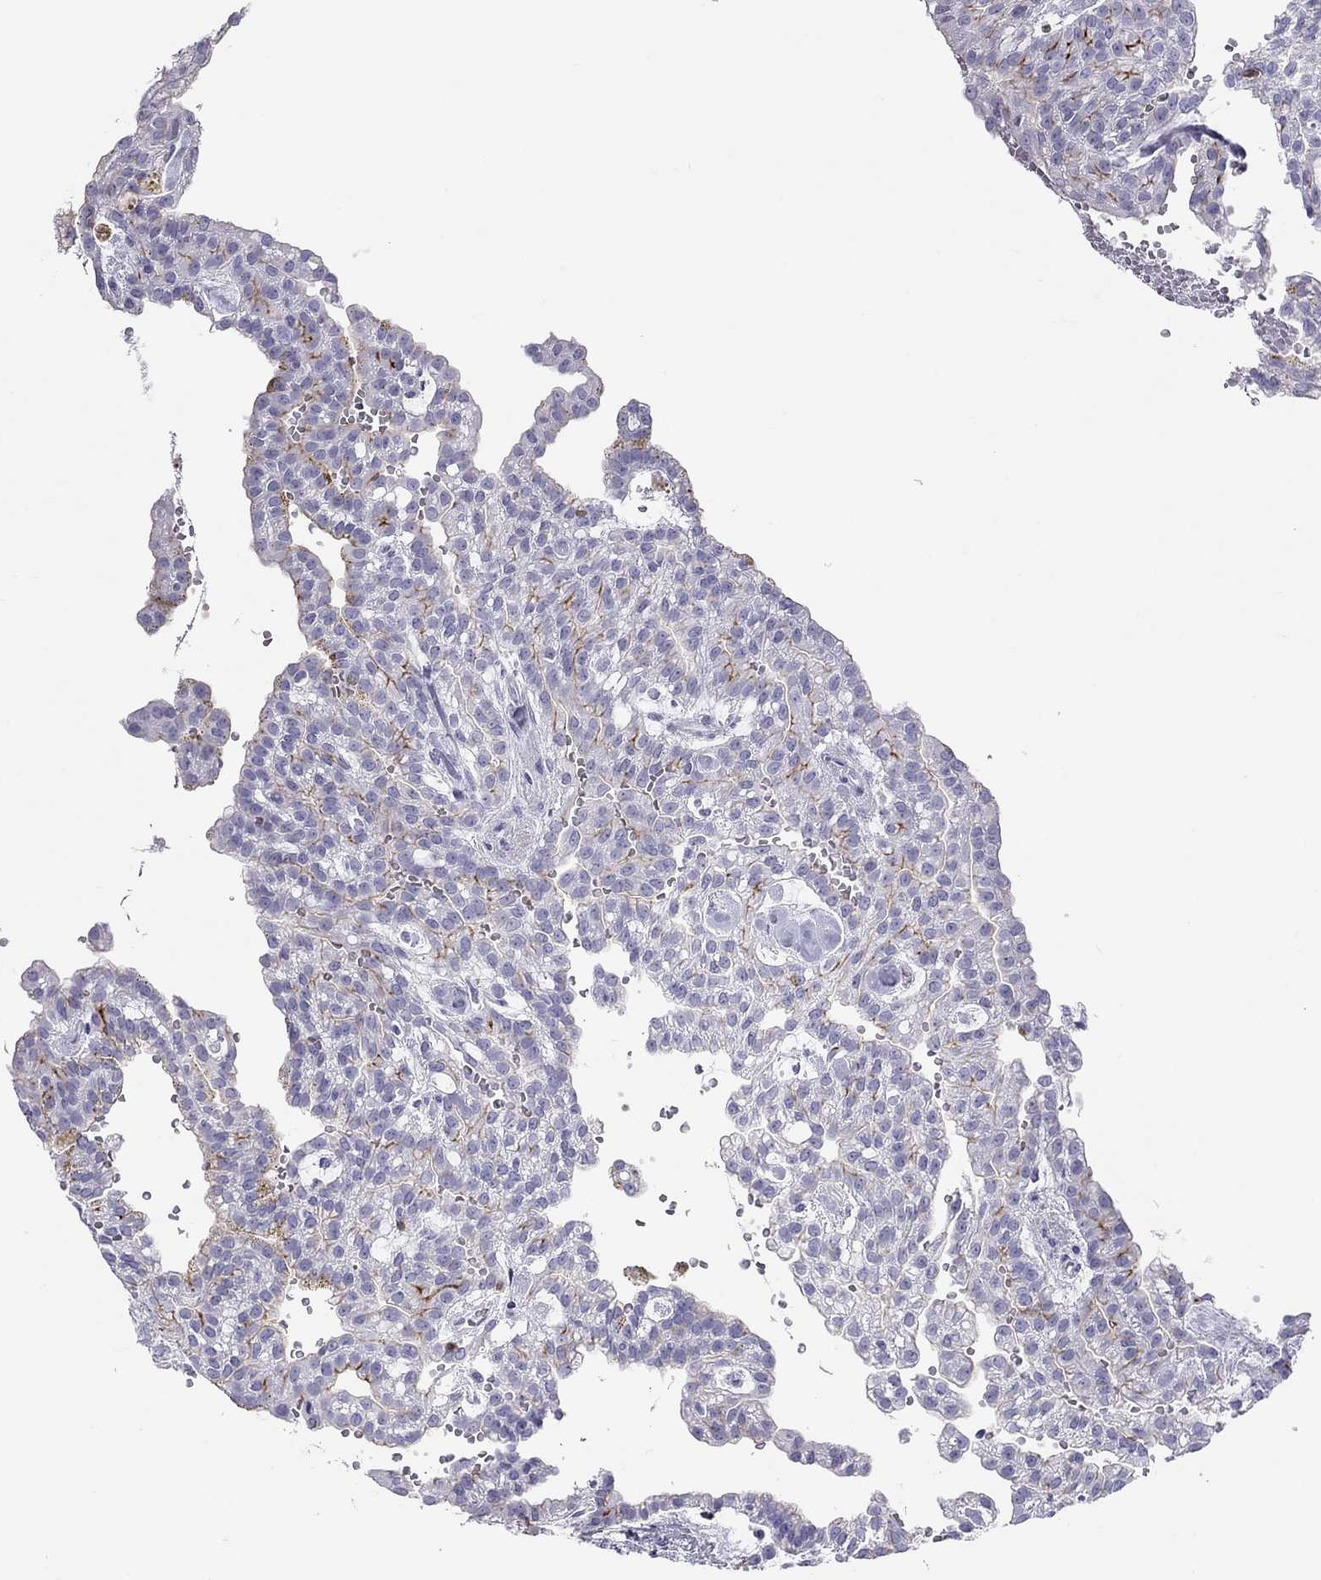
{"staining": {"intensity": "strong", "quantity": "<25%", "location": "cytoplasmic/membranous"}, "tissue": "renal cancer", "cell_type": "Tumor cells", "image_type": "cancer", "snomed": [{"axis": "morphology", "description": "Adenocarcinoma, NOS"}, {"axis": "topography", "description": "Kidney"}], "caption": "Renal adenocarcinoma was stained to show a protein in brown. There is medium levels of strong cytoplasmic/membranous positivity in approximately <25% of tumor cells. The staining was performed using DAB to visualize the protein expression in brown, while the nuclei were stained in blue with hematoxylin (Magnification: 20x).", "gene": "SH2D2A", "patient": {"sex": "male", "age": 63}}